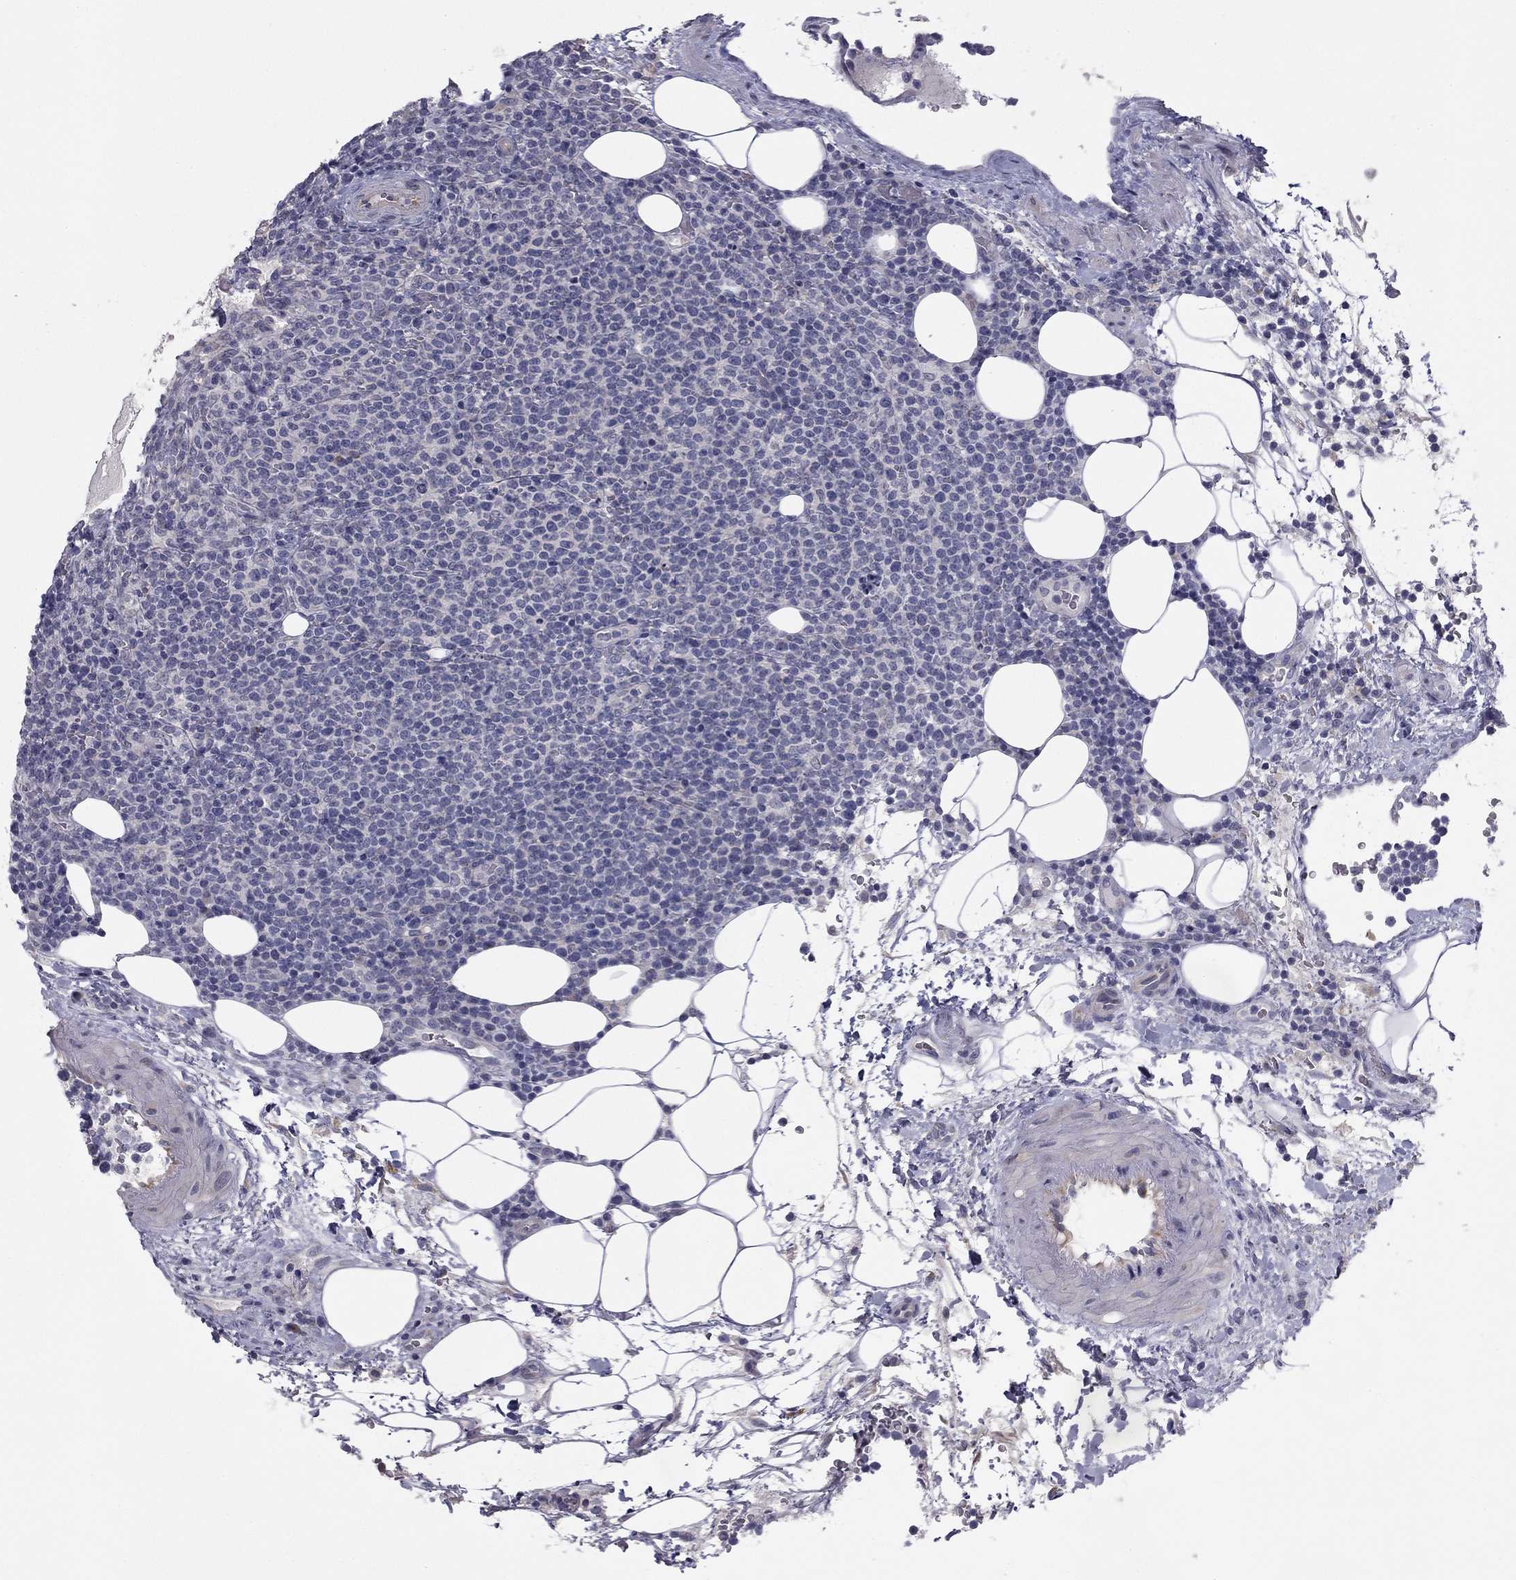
{"staining": {"intensity": "negative", "quantity": "none", "location": "none"}, "tissue": "lymphoma", "cell_type": "Tumor cells", "image_type": "cancer", "snomed": [{"axis": "morphology", "description": "Malignant lymphoma, non-Hodgkin's type, High grade"}, {"axis": "topography", "description": "Lymph node"}], "caption": "There is no significant staining in tumor cells of lymphoma.", "gene": "PRRT2", "patient": {"sex": "male", "age": 61}}